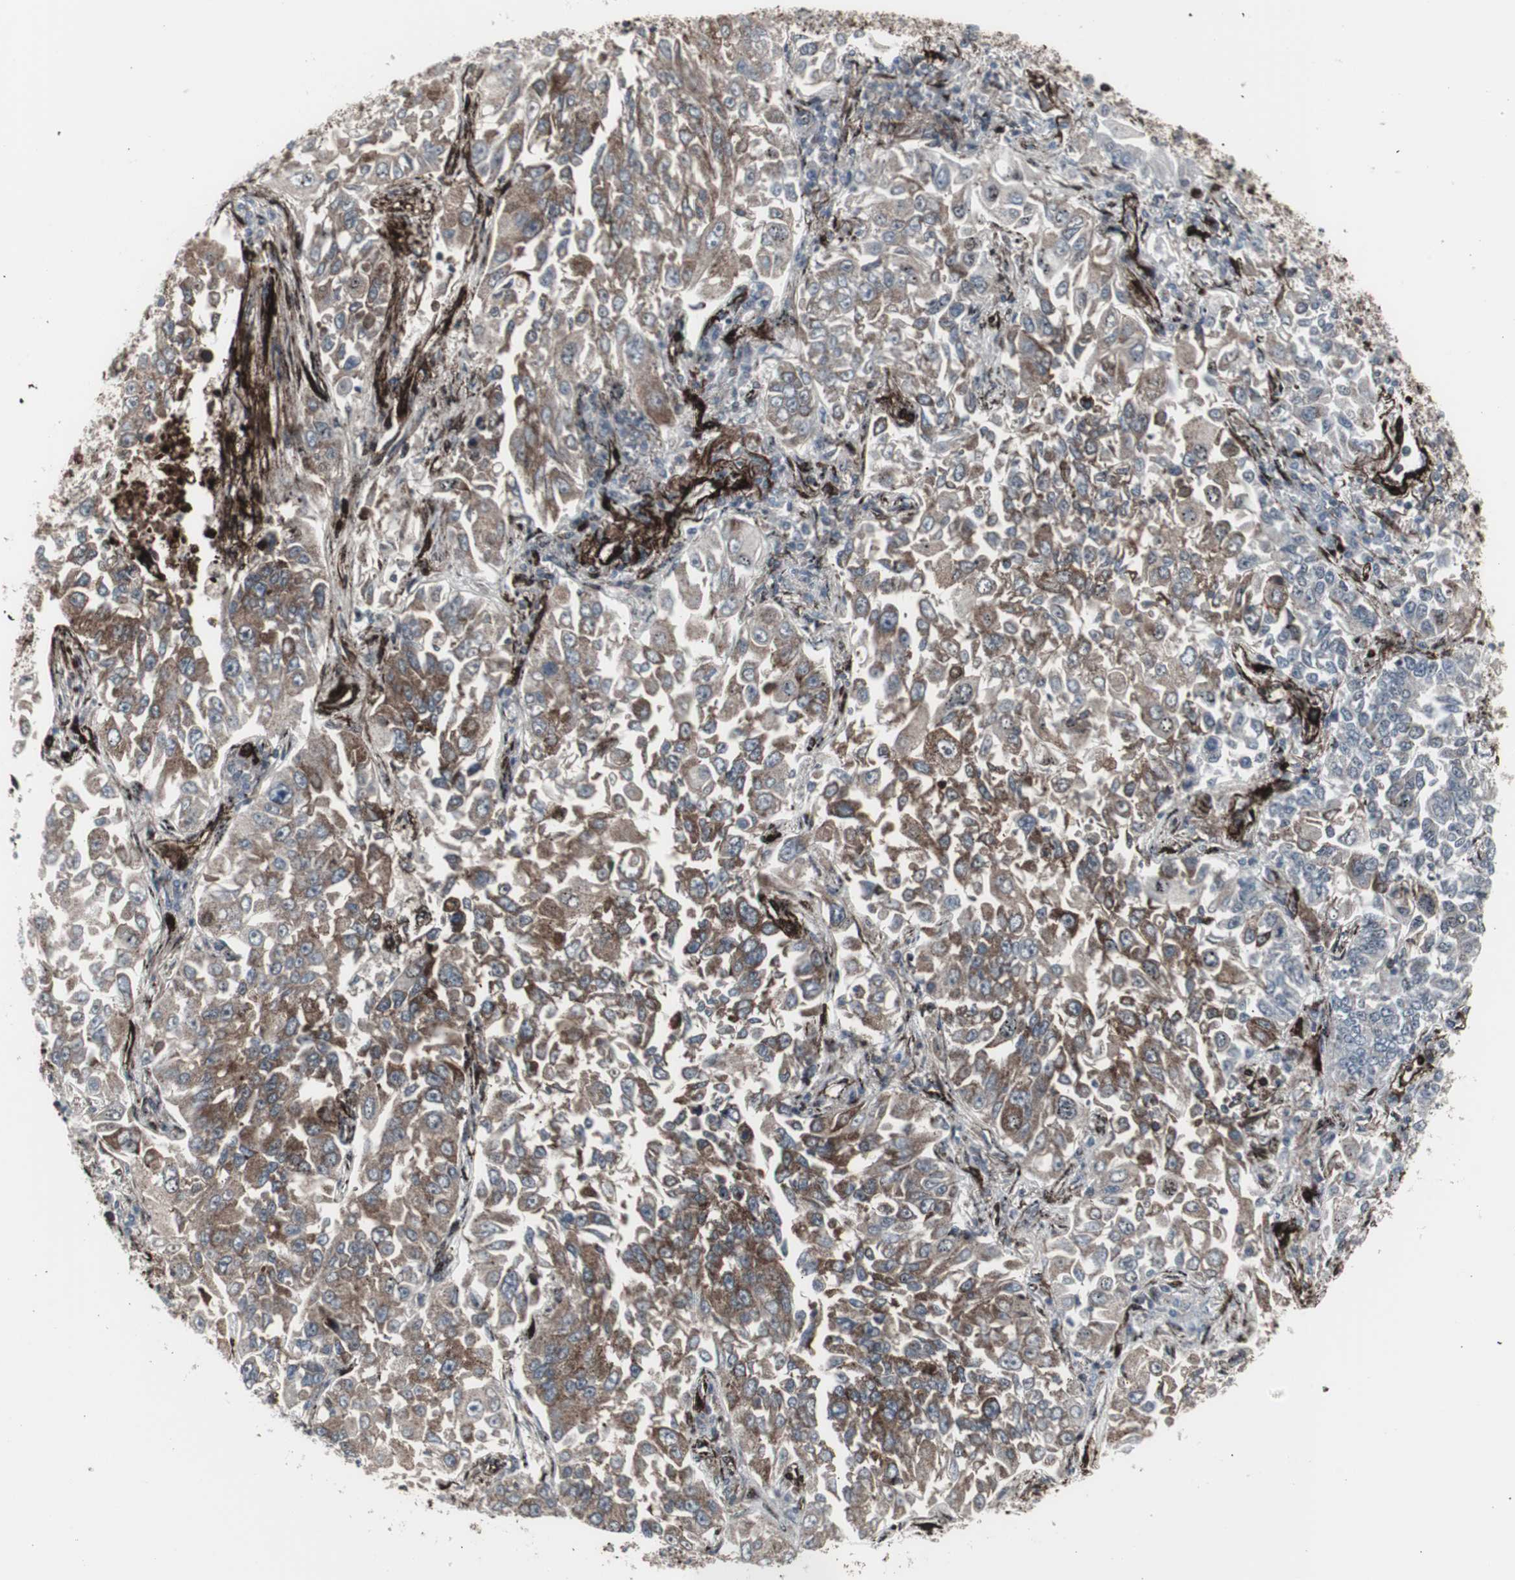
{"staining": {"intensity": "moderate", "quantity": ">75%", "location": "cytoplasmic/membranous"}, "tissue": "lung cancer", "cell_type": "Tumor cells", "image_type": "cancer", "snomed": [{"axis": "morphology", "description": "Adenocarcinoma, NOS"}, {"axis": "topography", "description": "Lung"}], "caption": "Adenocarcinoma (lung) stained for a protein (brown) shows moderate cytoplasmic/membranous positive expression in about >75% of tumor cells.", "gene": "PDGFA", "patient": {"sex": "male", "age": 84}}